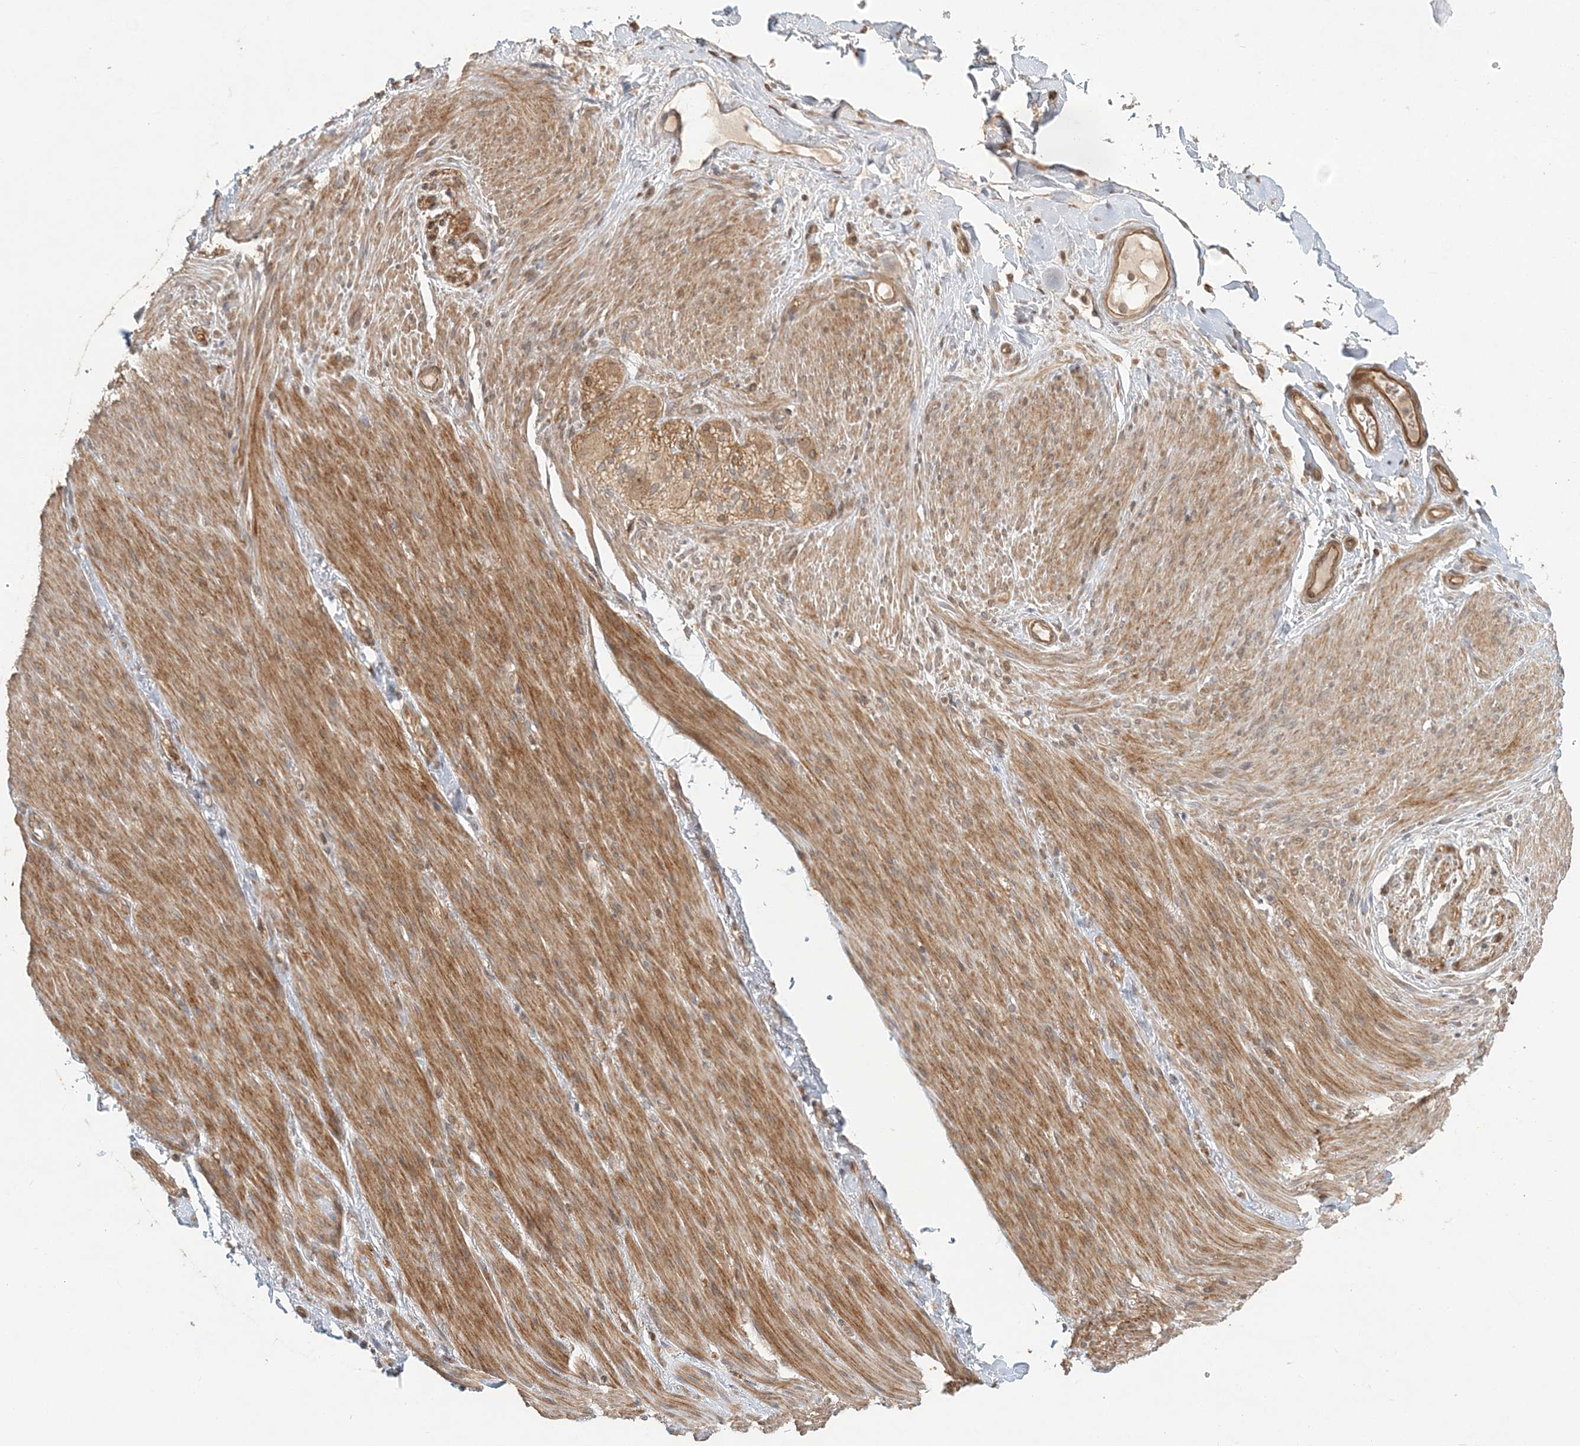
{"staining": {"intensity": "weak", "quantity": "25%-75%", "location": "cytoplasmic/membranous"}, "tissue": "adipose tissue", "cell_type": "Adipocytes", "image_type": "normal", "snomed": [{"axis": "morphology", "description": "Normal tissue, NOS"}, {"axis": "topography", "description": "Colon"}, {"axis": "topography", "description": "Peripheral nerve tissue"}], "caption": "Human adipose tissue stained with a brown dye shows weak cytoplasmic/membranous positive expression in about 25%-75% of adipocytes.", "gene": "KIAA0232", "patient": {"sex": "female", "age": 61}}